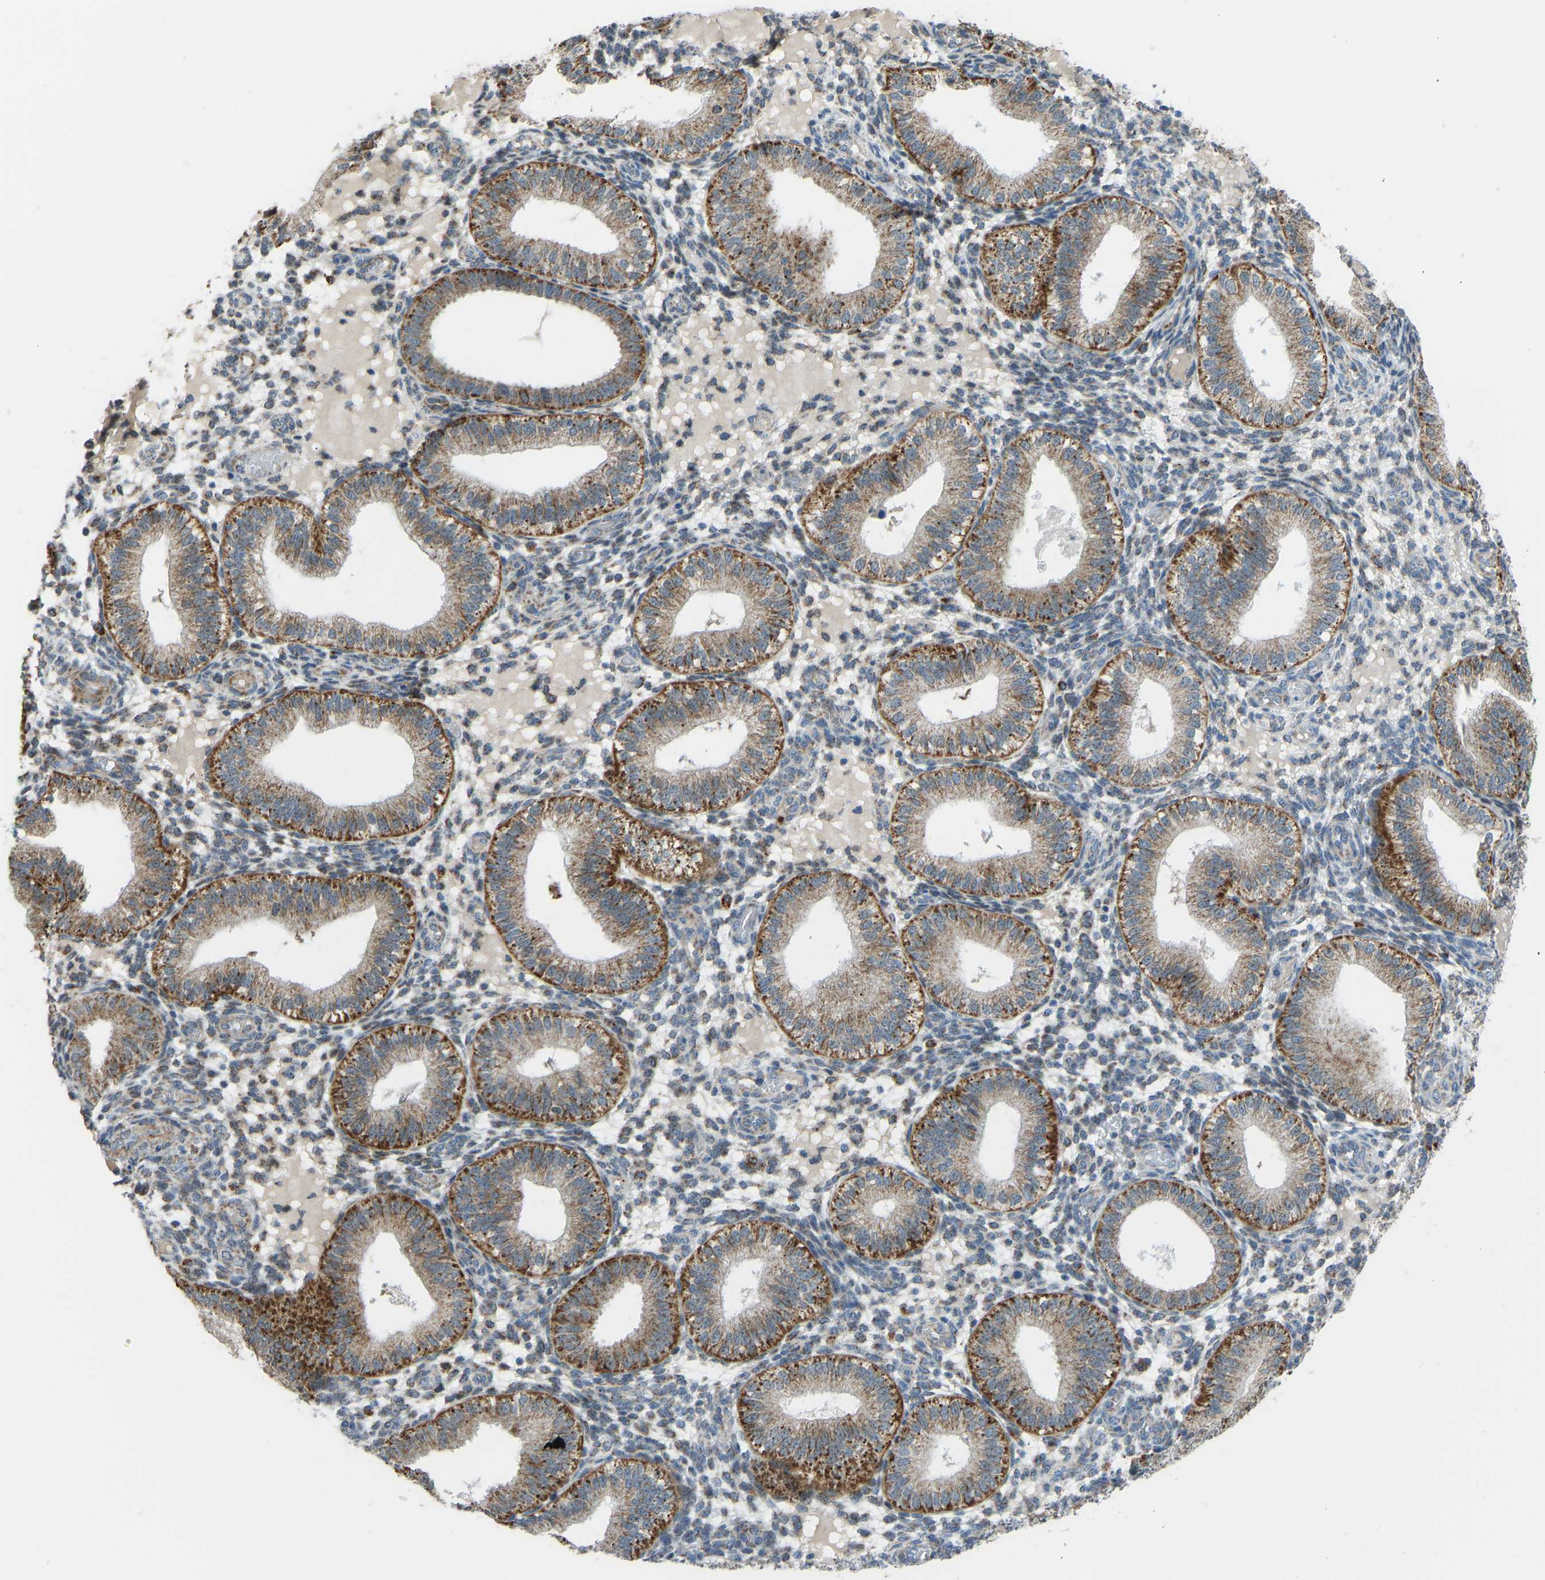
{"staining": {"intensity": "negative", "quantity": "none", "location": "none"}, "tissue": "endometrium", "cell_type": "Cells in endometrial stroma", "image_type": "normal", "snomed": [{"axis": "morphology", "description": "Normal tissue, NOS"}, {"axis": "topography", "description": "Endometrium"}], "caption": "This is an IHC micrograph of benign endometrium. There is no positivity in cells in endometrial stroma.", "gene": "SMIM20", "patient": {"sex": "female", "age": 39}}